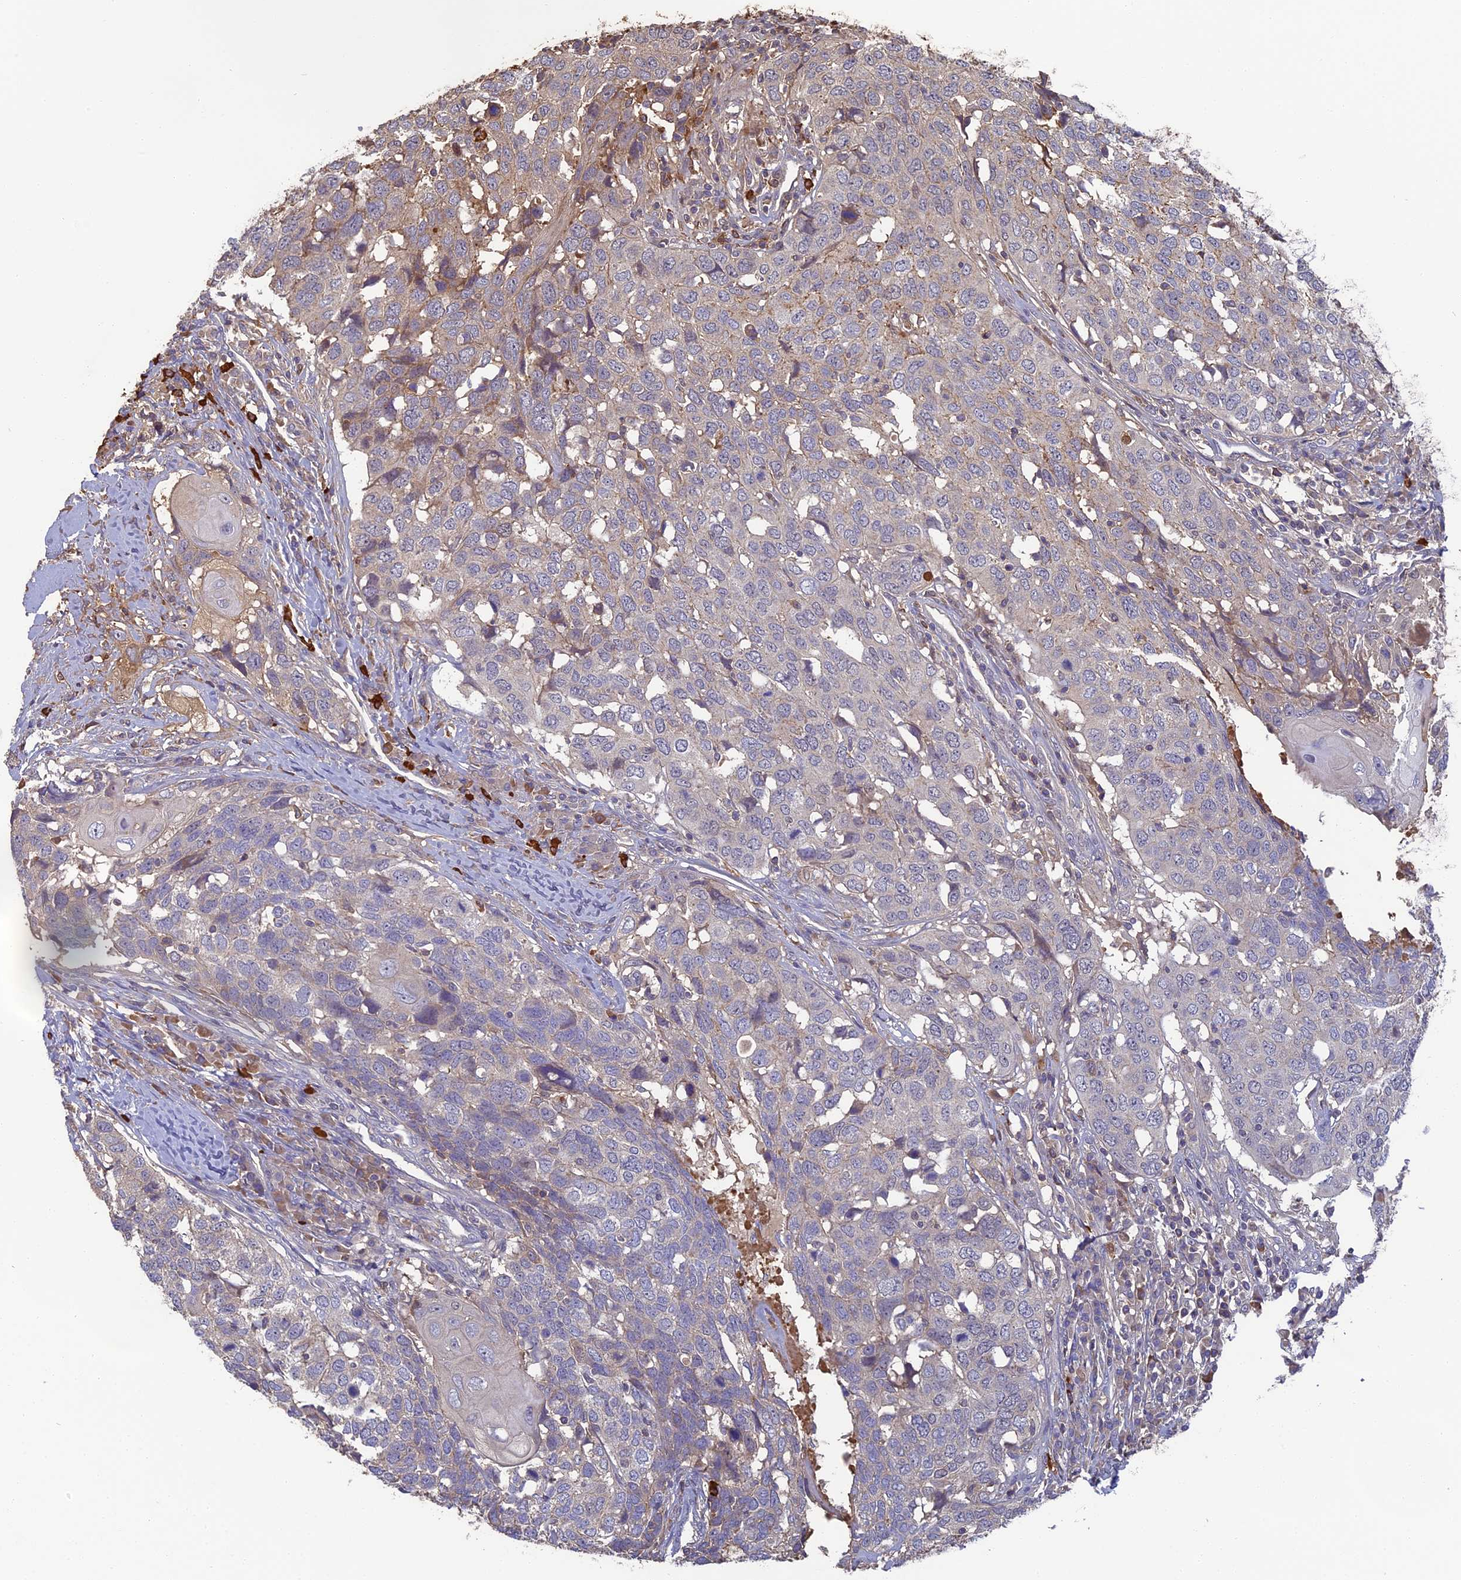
{"staining": {"intensity": "weak", "quantity": "25%-75%", "location": "cytoplasmic/membranous"}, "tissue": "head and neck cancer", "cell_type": "Tumor cells", "image_type": "cancer", "snomed": [{"axis": "morphology", "description": "Squamous cell carcinoma, NOS"}, {"axis": "topography", "description": "Head-Neck"}], "caption": "This image shows immunohistochemistry (IHC) staining of squamous cell carcinoma (head and neck), with low weak cytoplasmic/membranous expression in approximately 25%-75% of tumor cells.", "gene": "ERMAP", "patient": {"sex": "male", "age": 66}}